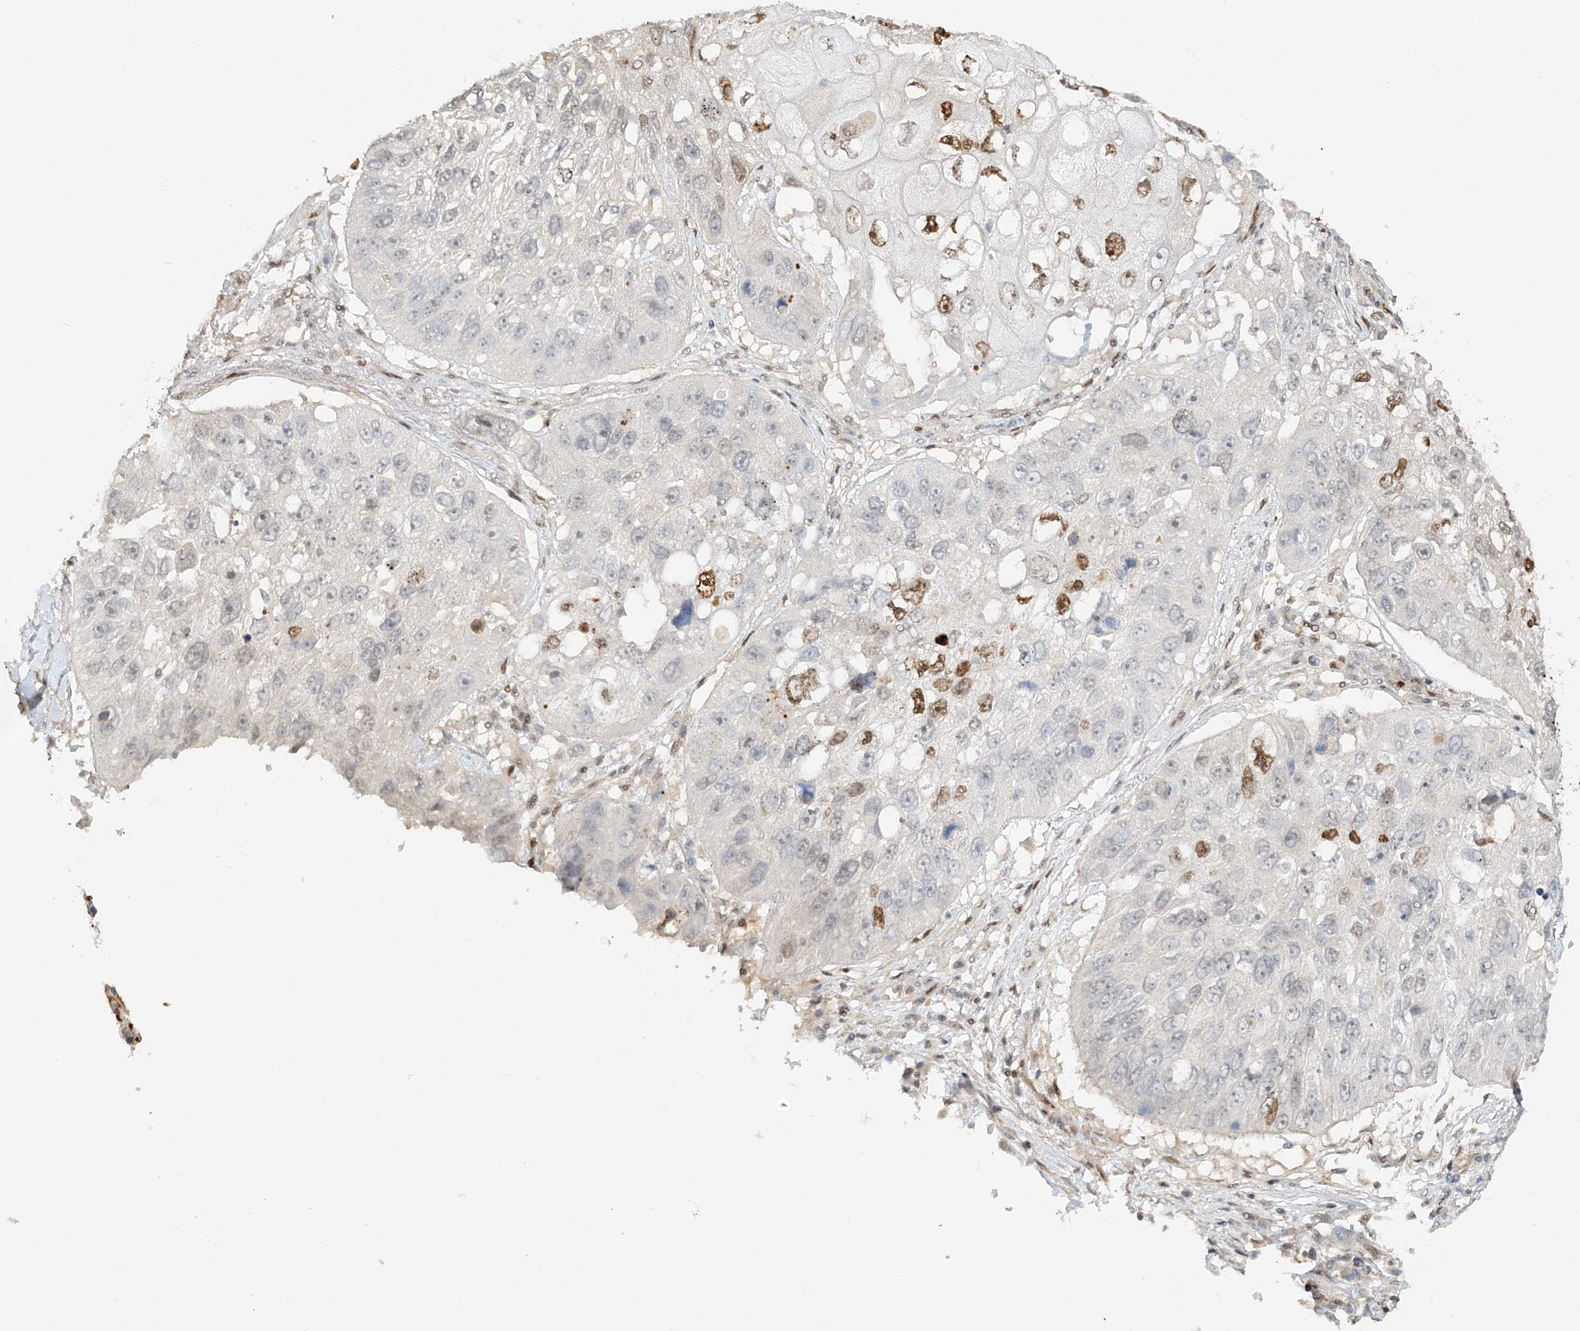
{"staining": {"intensity": "moderate", "quantity": "<25%", "location": "nuclear"}, "tissue": "lung cancer", "cell_type": "Tumor cells", "image_type": "cancer", "snomed": [{"axis": "morphology", "description": "Squamous cell carcinoma, NOS"}, {"axis": "topography", "description": "Lung"}], "caption": "Human lung cancer stained with a protein marker exhibits moderate staining in tumor cells.", "gene": "SUMO2", "patient": {"sex": "male", "age": 61}}